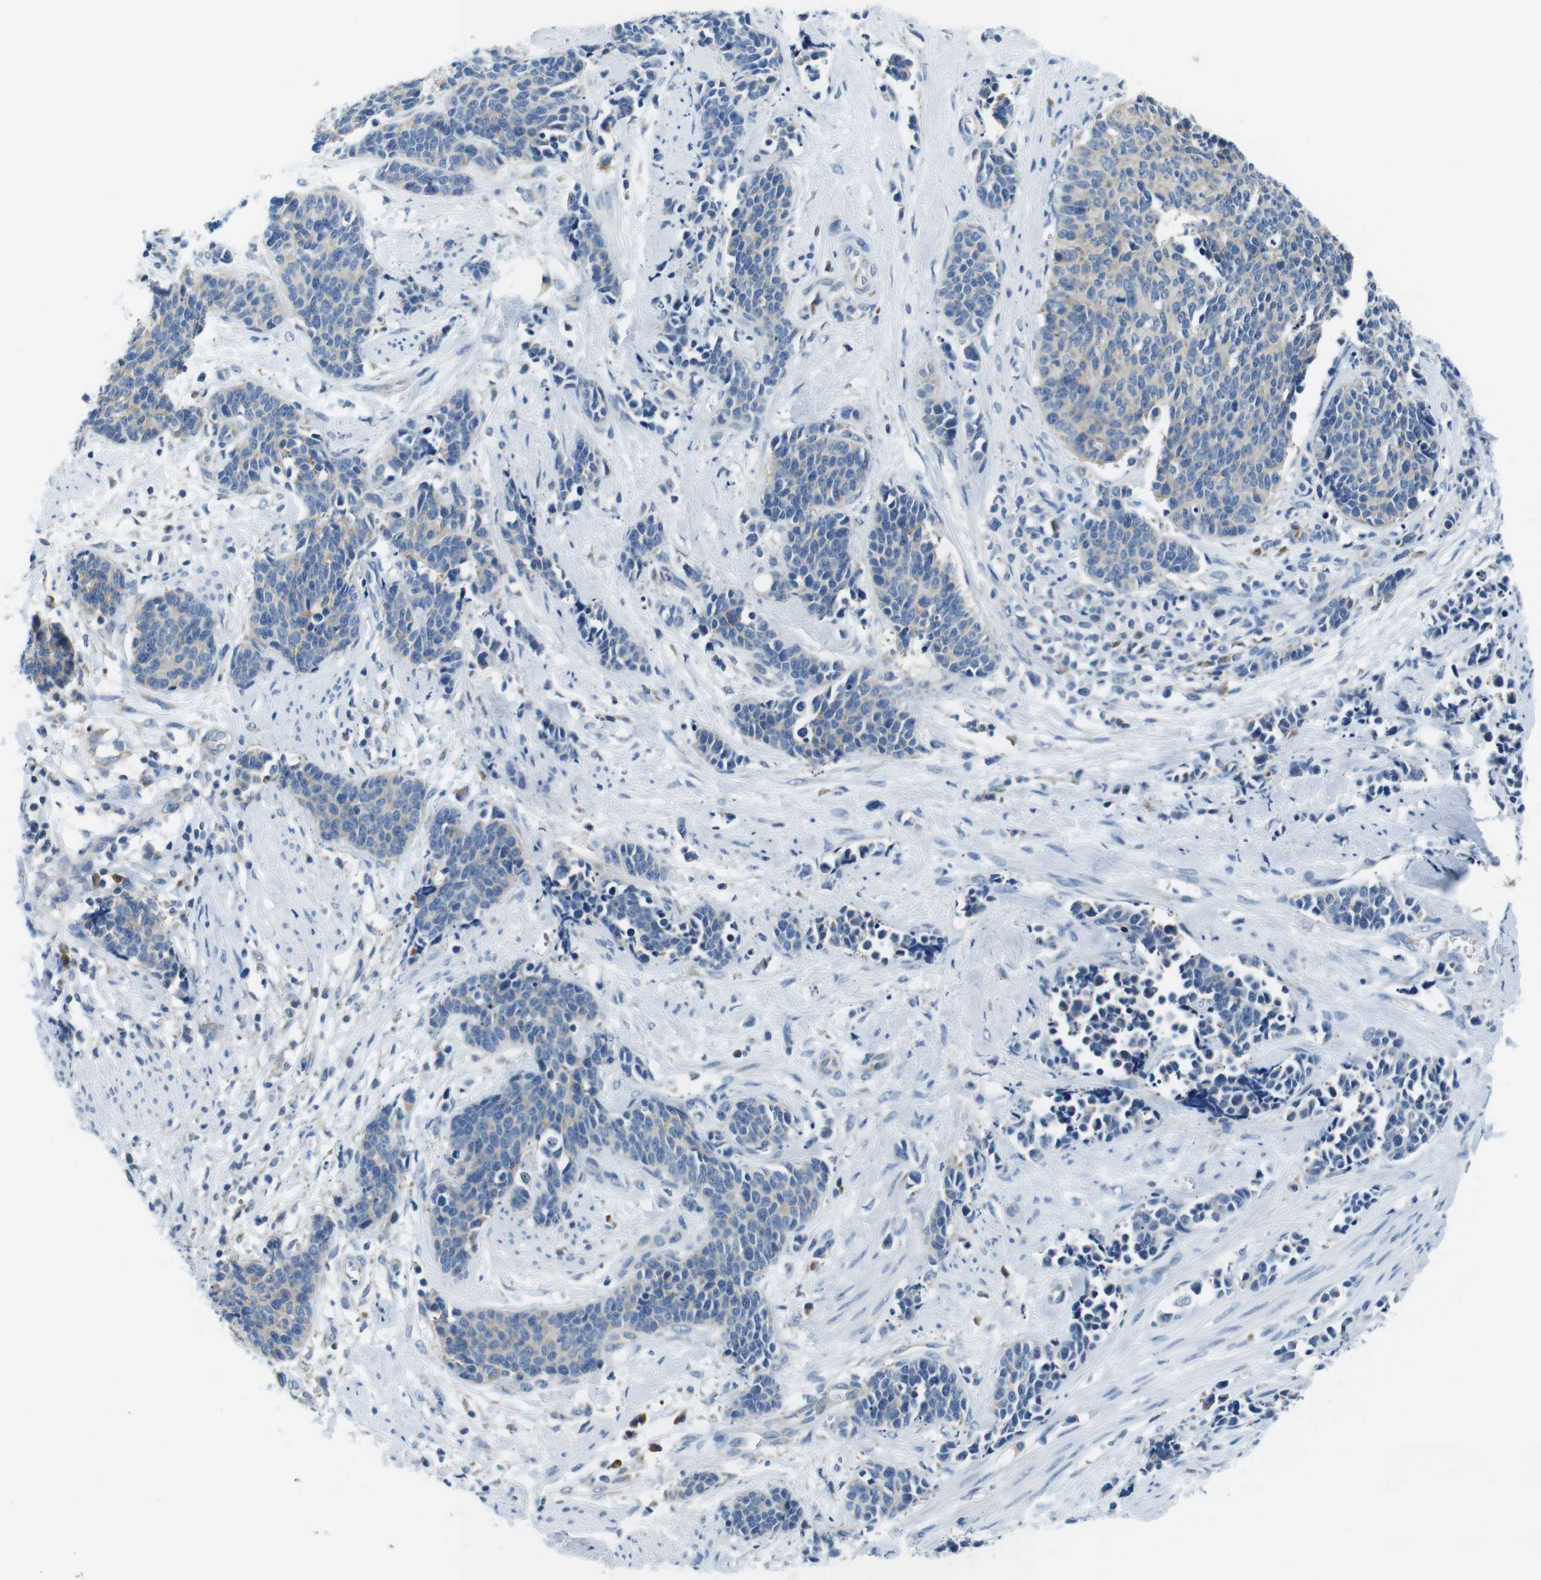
{"staining": {"intensity": "weak", "quantity": "25%-75%", "location": "cytoplasmic/membranous"}, "tissue": "cervical cancer", "cell_type": "Tumor cells", "image_type": "cancer", "snomed": [{"axis": "morphology", "description": "Squamous cell carcinoma, NOS"}, {"axis": "topography", "description": "Cervix"}], "caption": "This photomicrograph shows cervical squamous cell carcinoma stained with IHC to label a protein in brown. The cytoplasmic/membranous of tumor cells show weak positivity for the protein. Nuclei are counter-stained blue.", "gene": "EIF2B5", "patient": {"sex": "female", "age": 35}}